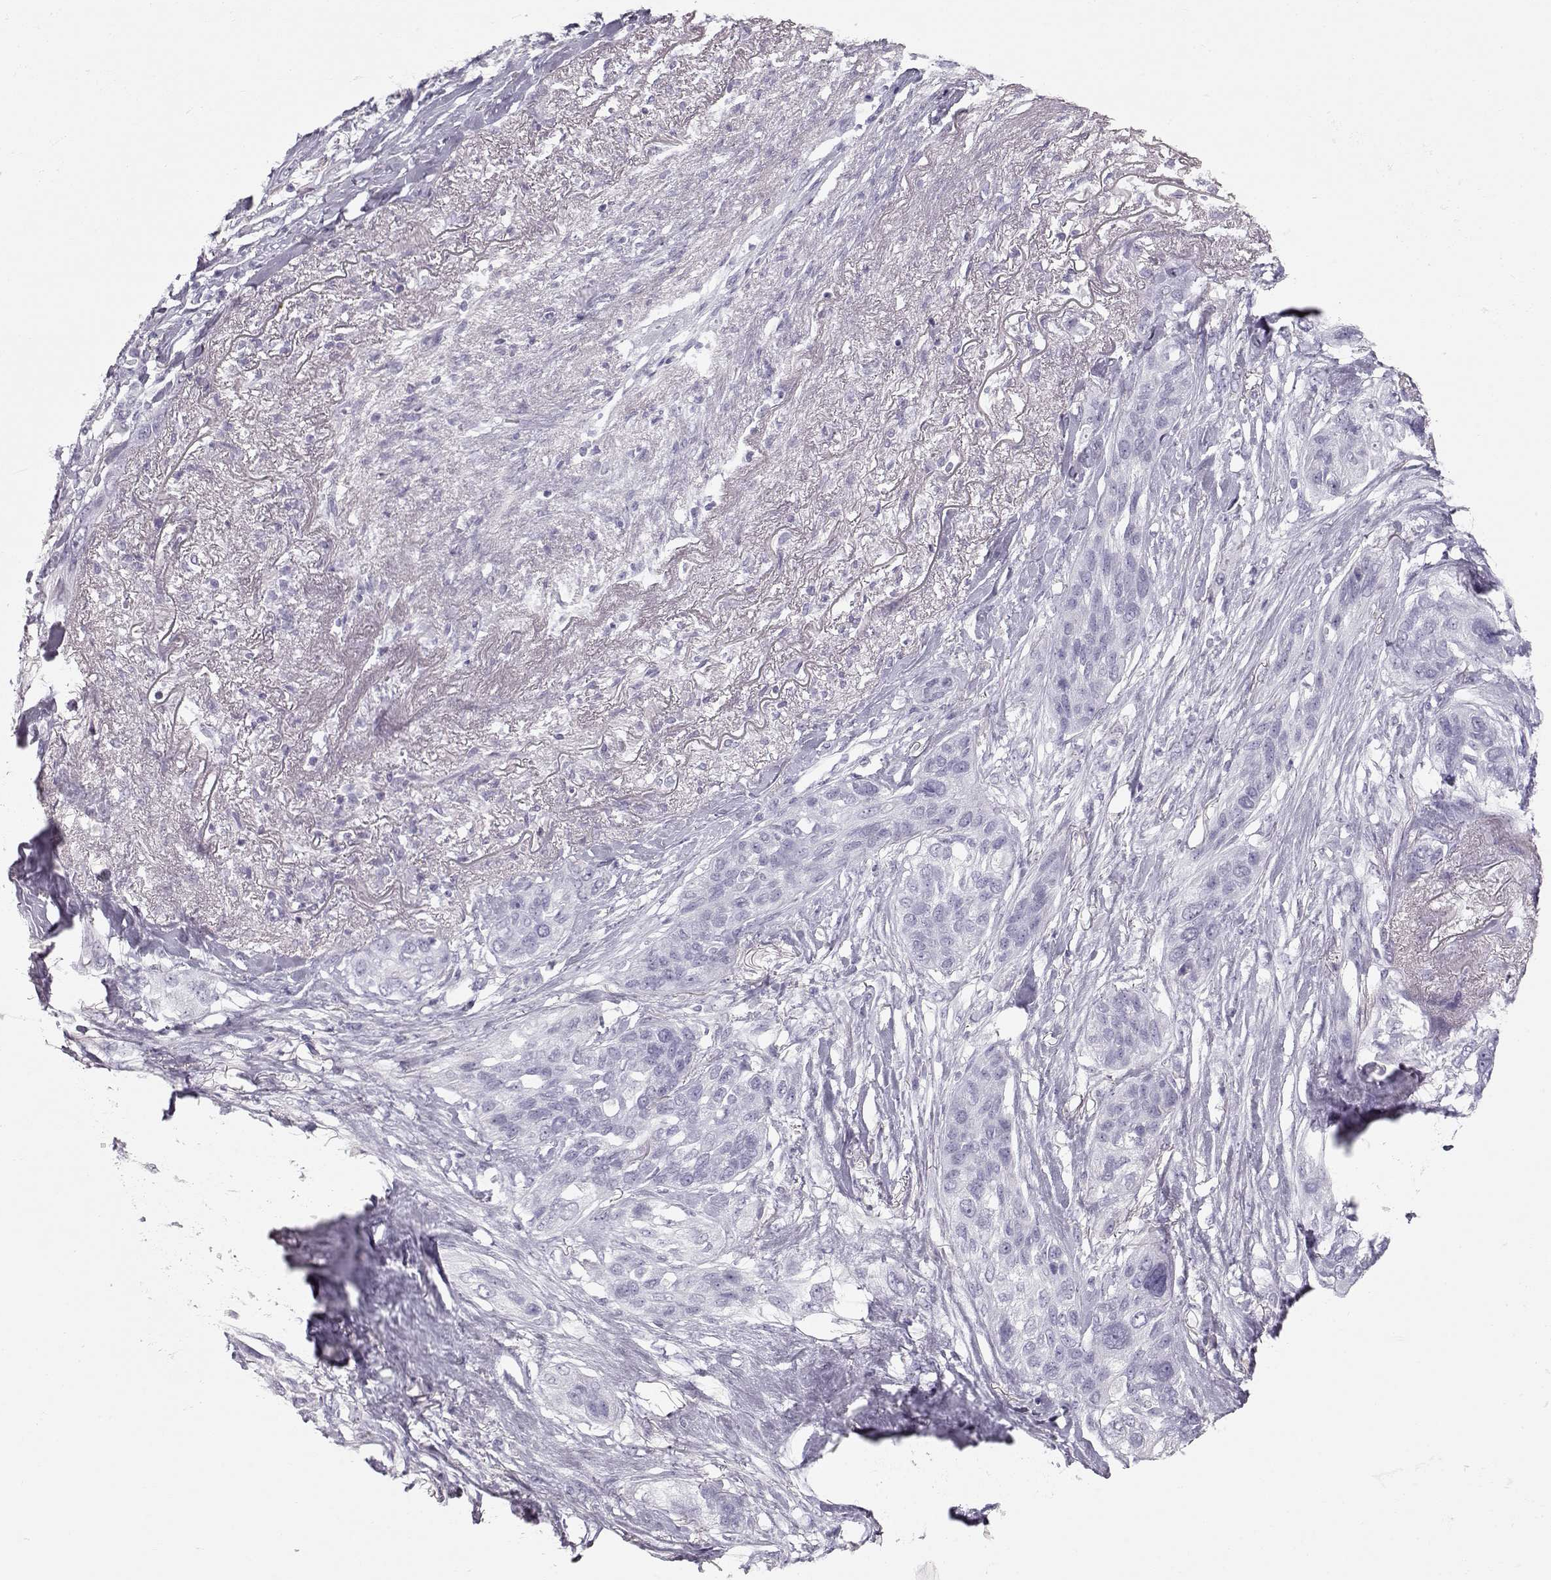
{"staining": {"intensity": "negative", "quantity": "none", "location": "none"}, "tissue": "lung cancer", "cell_type": "Tumor cells", "image_type": "cancer", "snomed": [{"axis": "morphology", "description": "Squamous cell carcinoma, NOS"}, {"axis": "topography", "description": "Lung"}], "caption": "The histopathology image displays no staining of tumor cells in squamous cell carcinoma (lung). (Brightfield microscopy of DAB (3,3'-diaminobenzidine) immunohistochemistry (IHC) at high magnification).", "gene": "MIP", "patient": {"sex": "female", "age": 70}}